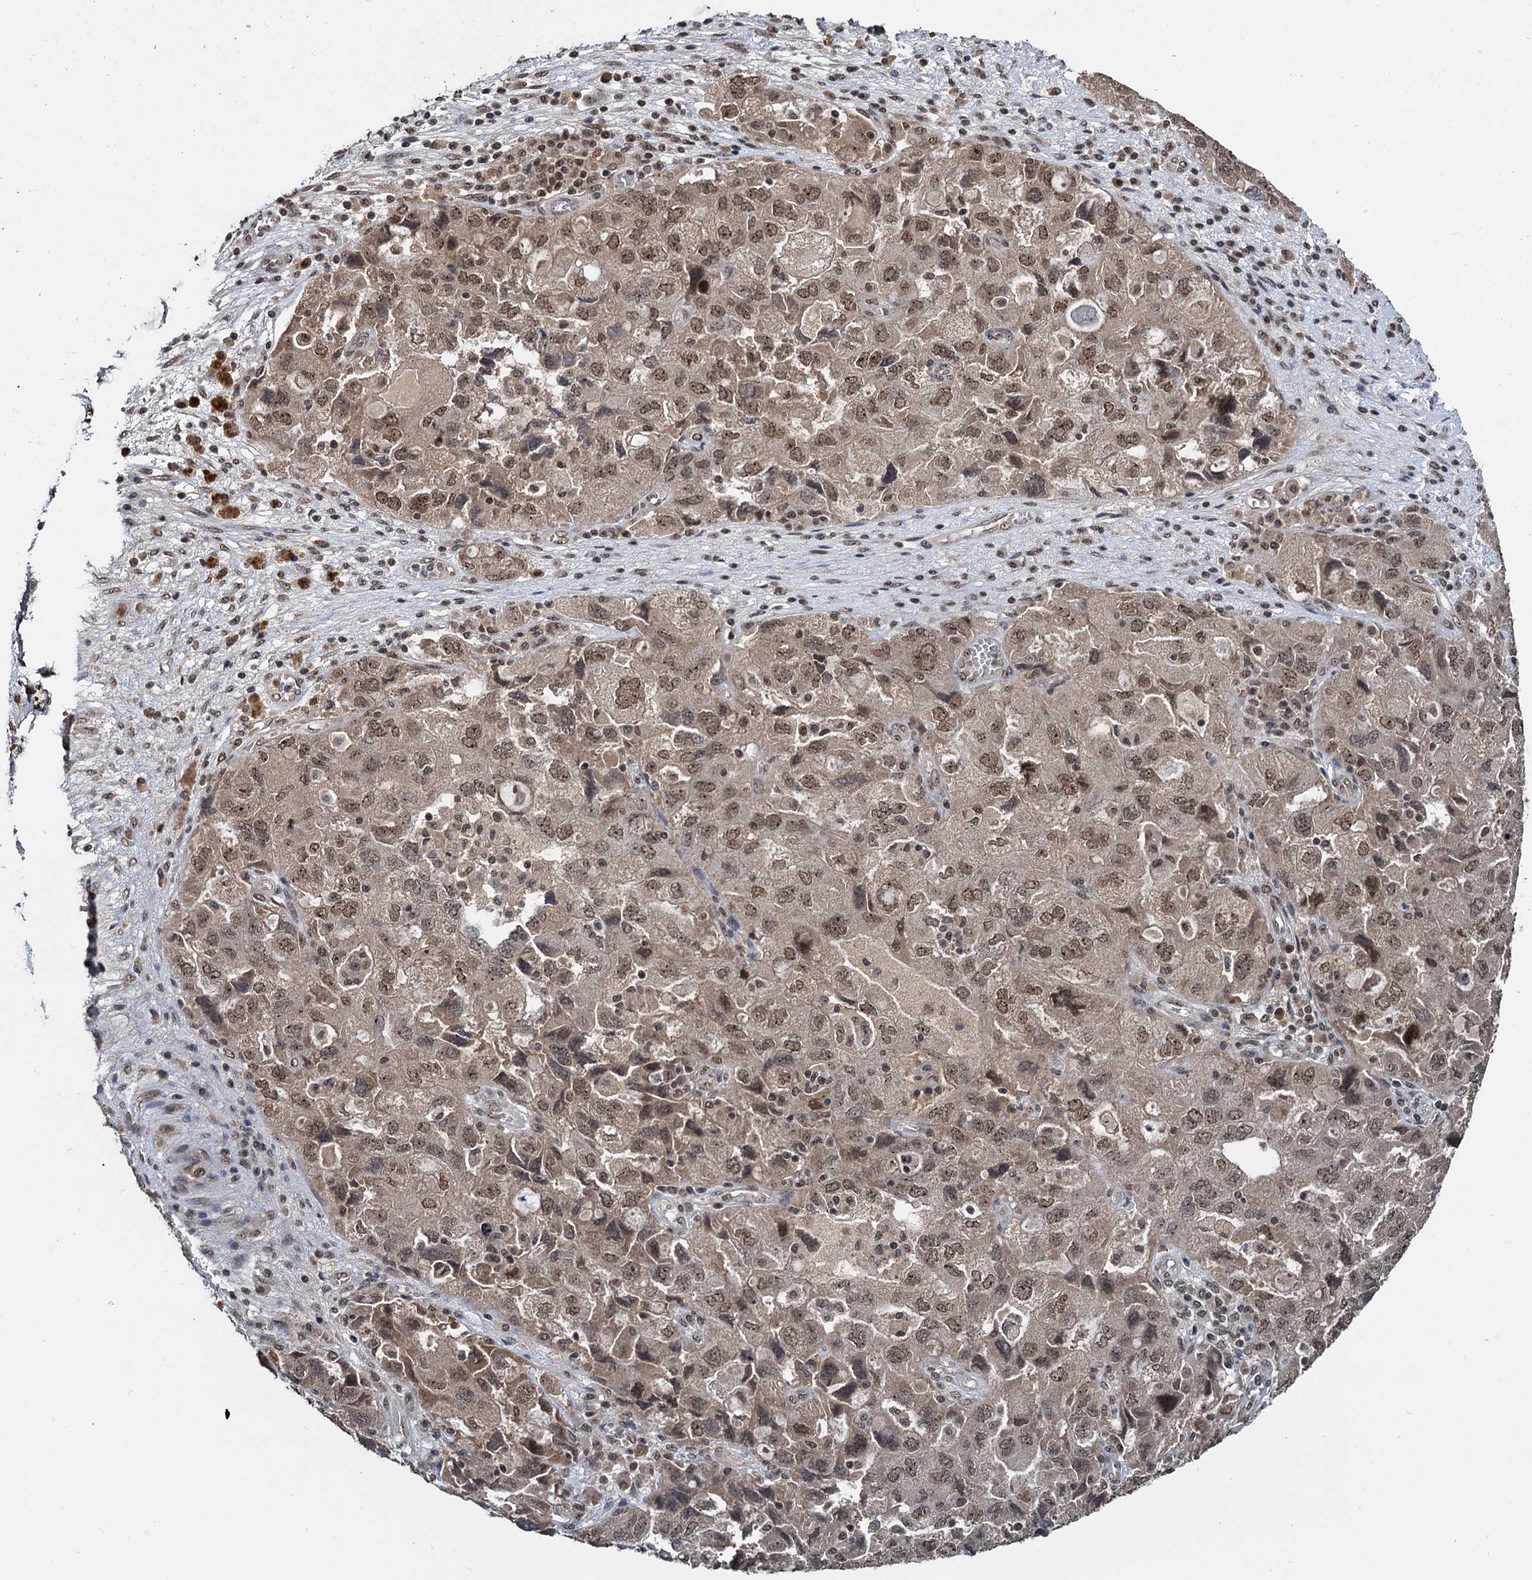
{"staining": {"intensity": "moderate", "quantity": ">75%", "location": "cytoplasmic/membranous,nuclear"}, "tissue": "ovarian cancer", "cell_type": "Tumor cells", "image_type": "cancer", "snomed": [{"axis": "morphology", "description": "Carcinoma, NOS"}, {"axis": "morphology", "description": "Cystadenocarcinoma, serous, NOS"}, {"axis": "topography", "description": "Ovary"}], "caption": "This is a histology image of immunohistochemistry (IHC) staining of ovarian cancer, which shows moderate staining in the cytoplasmic/membranous and nuclear of tumor cells.", "gene": "FAM216B", "patient": {"sex": "female", "age": 69}}